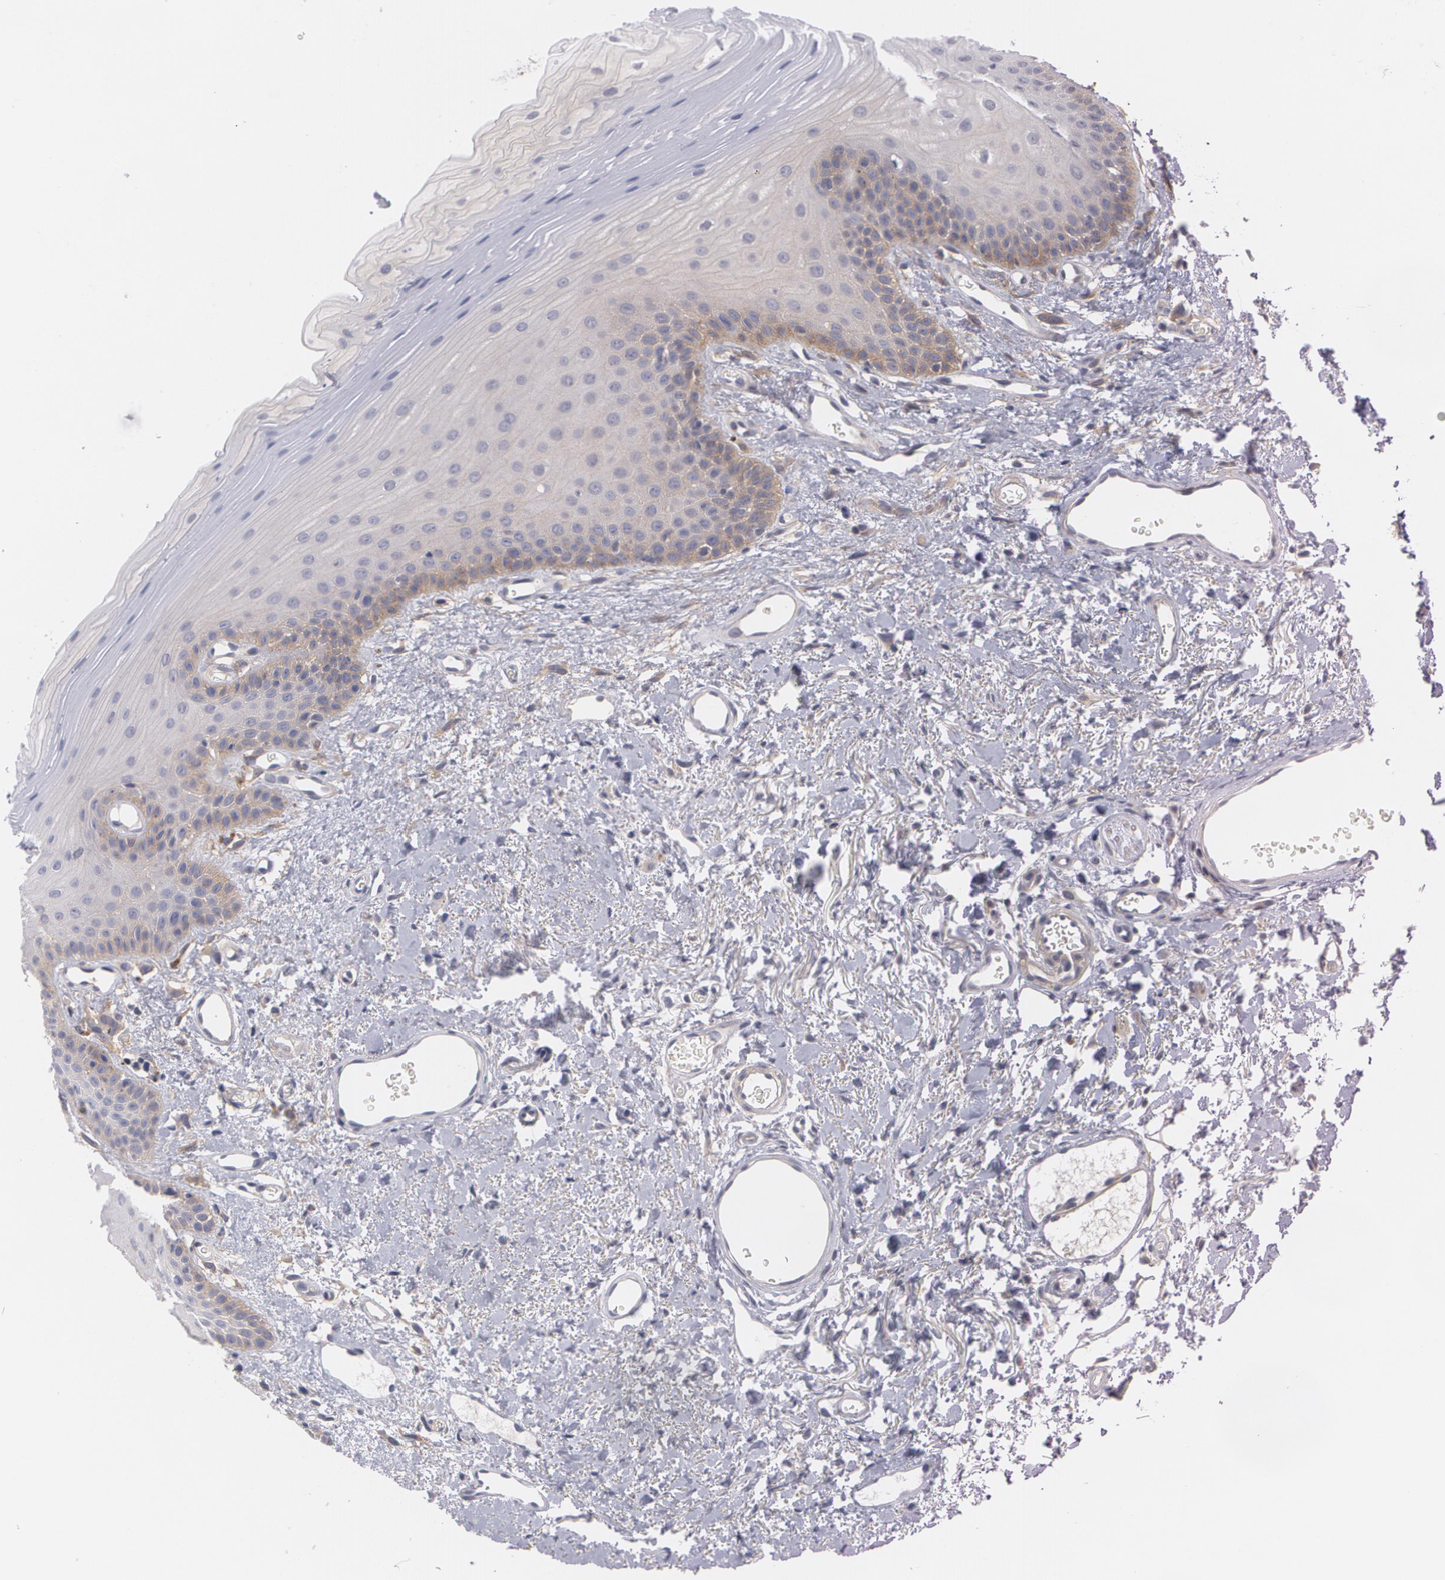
{"staining": {"intensity": "weak", "quantity": "<25%", "location": "cytoplasmic/membranous"}, "tissue": "oral mucosa", "cell_type": "Squamous epithelial cells", "image_type": "normal", "snomed": [{"axis": "morphology", "description": "Normal tissue, NOS"}, {"axis": "topography", "description": "Oral tissue"}], "caption": "This is an immunohistochemistry (IHC) histopathology image of unremarkable human oral mucosa. There is no staining in squamous epithelial cells.", "gene": "CASK", "patient": {"sex": "male", "age": 52}}